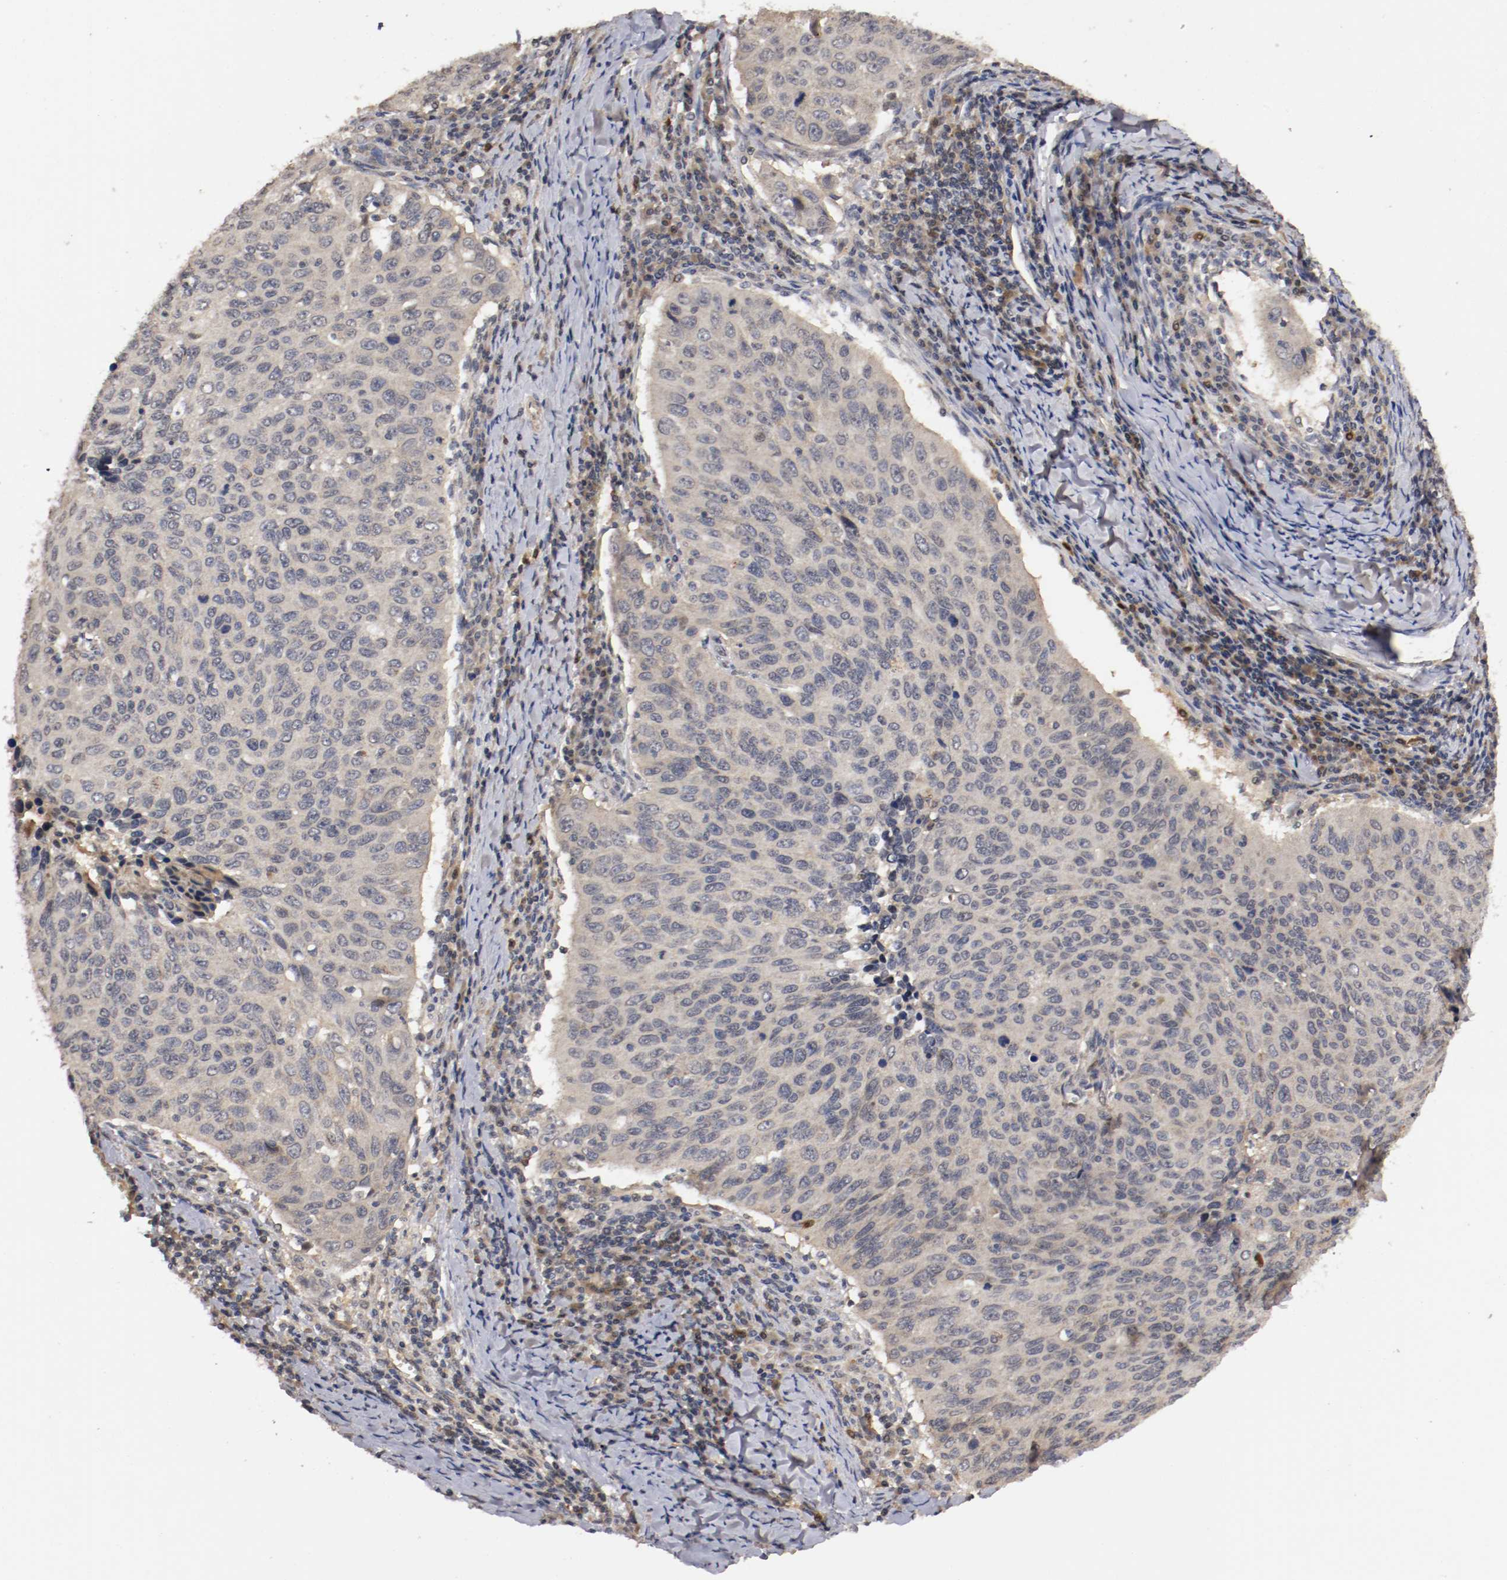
{"staining": {"intensity": "weak", "quantity": "25%-75%", "location": "cytoplasmic/membranous"}, "tissue": "cervical cancer", "cell_type": "Tumor cells", "image_type": "cancer", "snomed": [{"axis": "morphology", "description": "Squamous cell carcinoma, NOS"}, {"axis": "topography", "description": "Cervix"}], "caption": "A micrograph of cervical squamous cell carcinoma stained for a protein exhibits weak cytoplasmic/membranous brown staining in tumor cells.", "gene": "TNFRSF1B", "patient": {"sex": "female", "age": 53}}